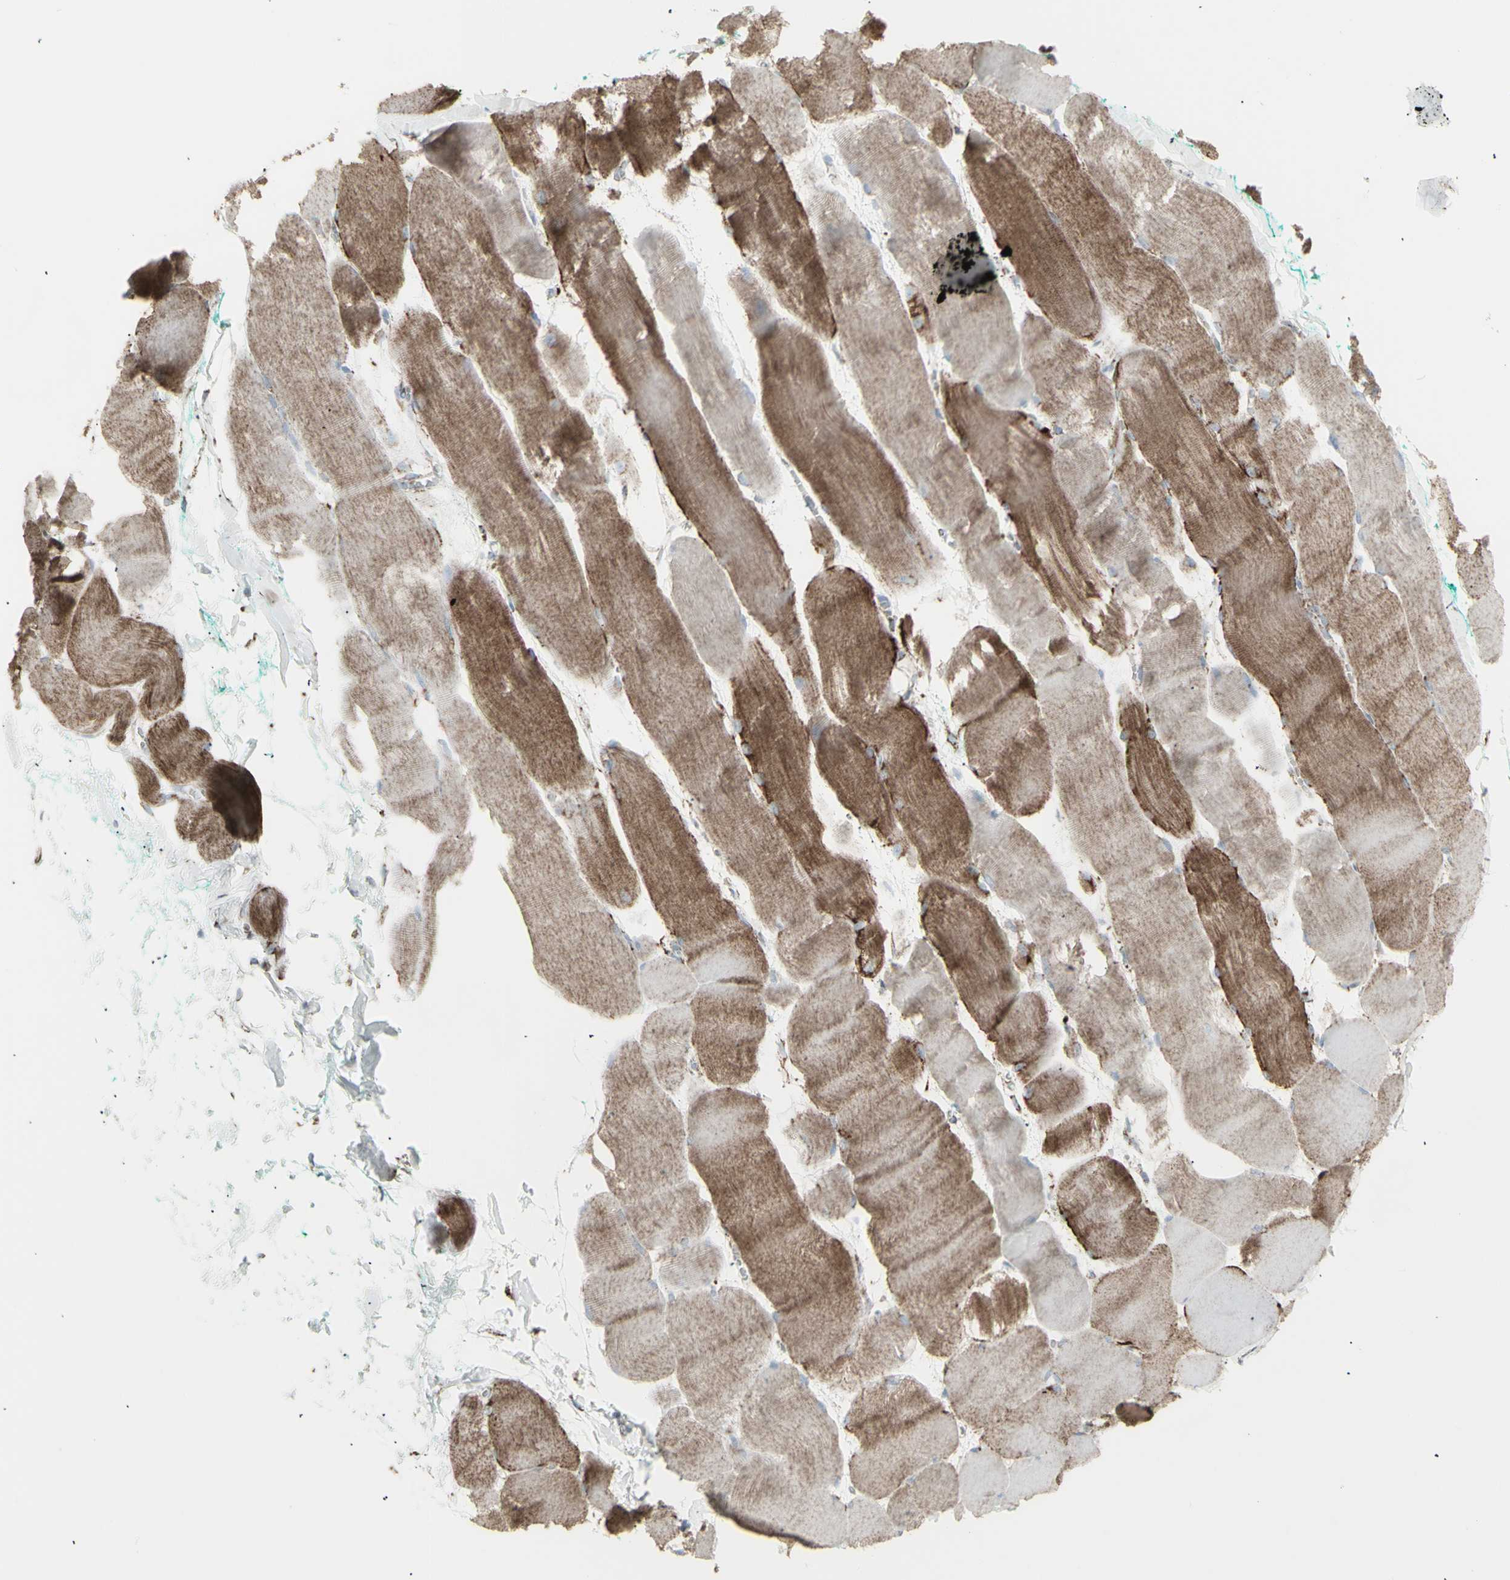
{"staining": {"intensity": "moderate", "quantity": ">75%", "location": "cytoplasmic/membranous"}, "tissue": "skeletal muscle", "cell_type": "Myocytes", "image_type": "normal", "snomed": [{"axis": "morphology", "description": "Normal tissue, NOS"}, {"axis": "morphology", "description": "Squamous cell carcinoma, NOS"}, {"axis": "topography", "description": "Skeletal muscle"}], "caption": "Normal skeletal muscle was stained to show a protein in brown. There is medium levels of moderate cytoplasmic/membranous positivity in approximately >75% of myocytes. (DAB (3,3'-diaminobenzidine) = brown stain, brightfield microscopy at high magnification).", "gene": "PLGRKT", "patient": {"sex": "male", "age": 51}}